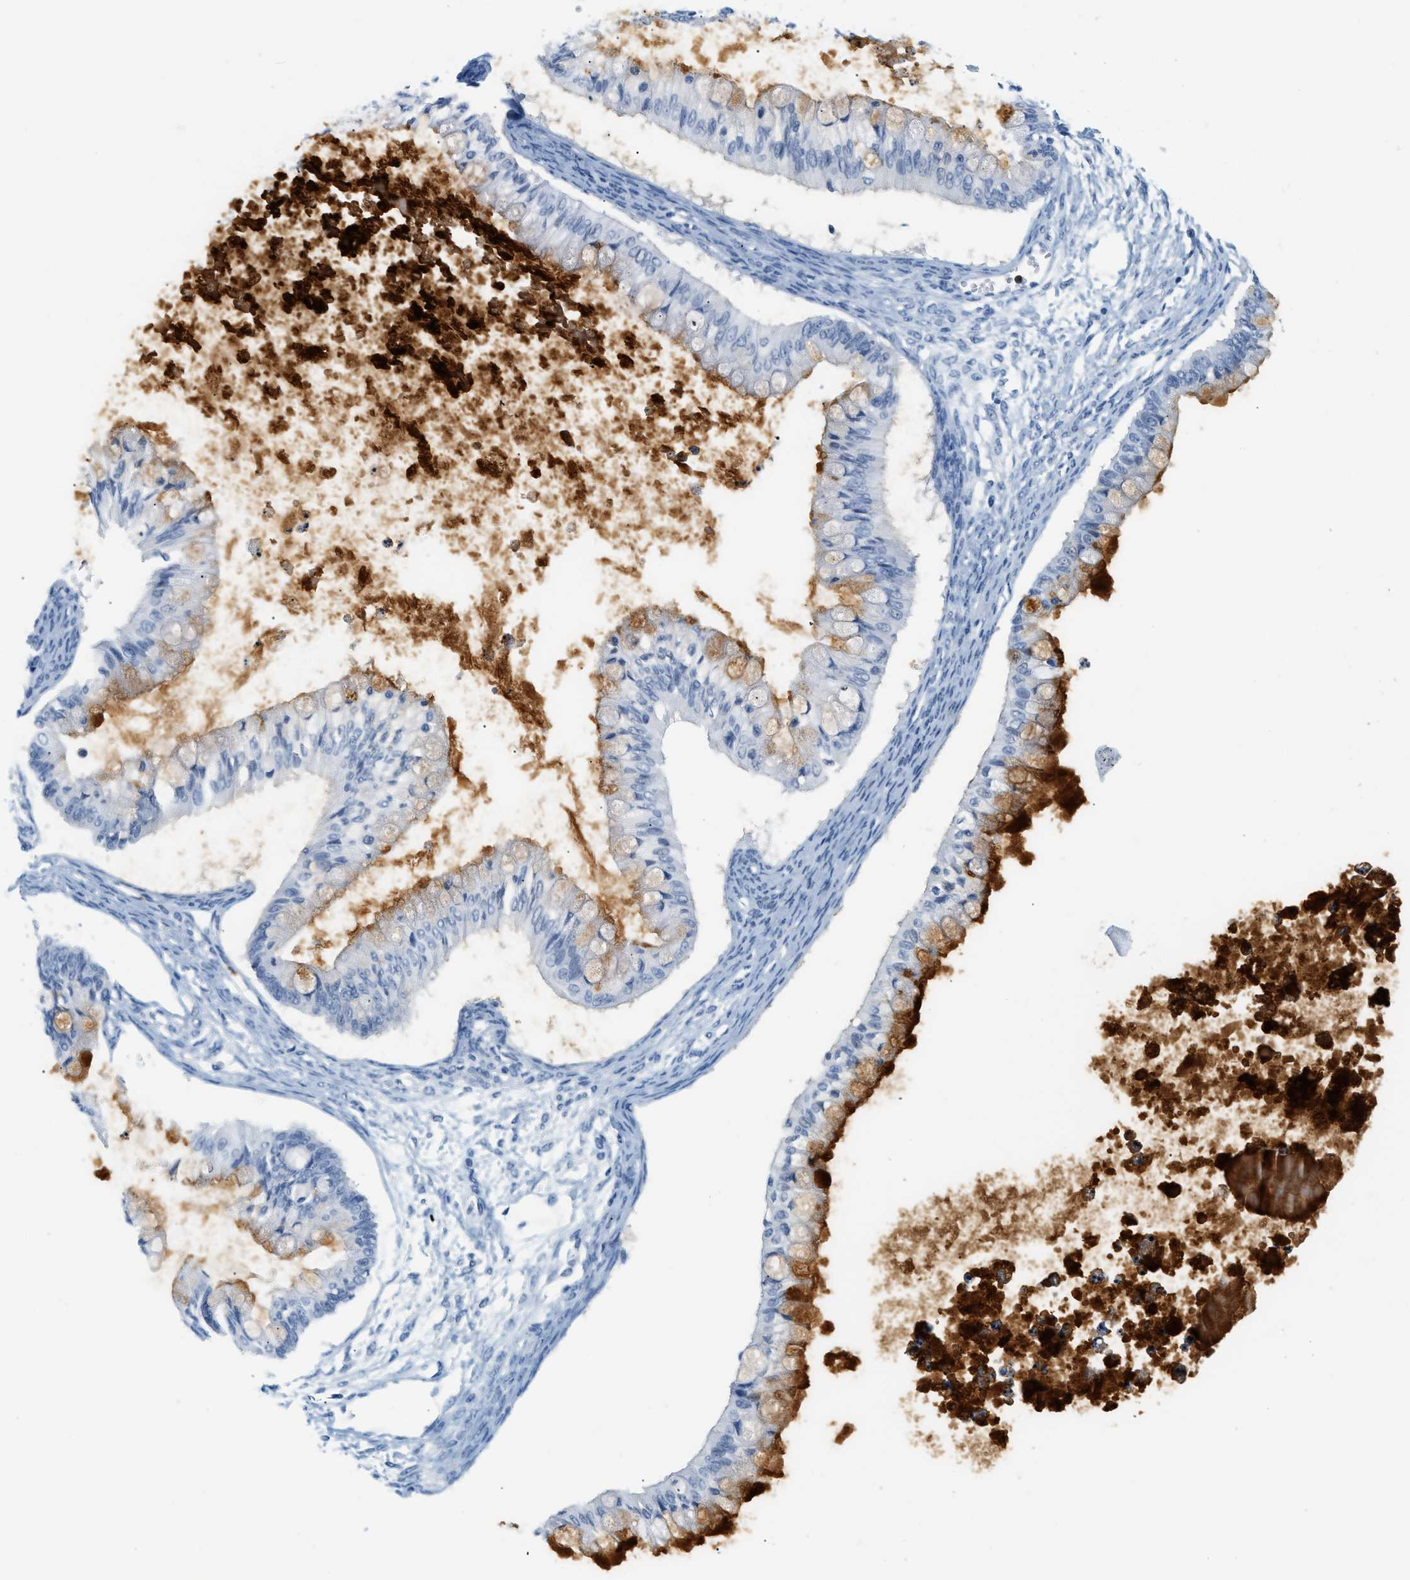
{"staining": {"intensity": "strong", "quantity": "<25%", "location": "cytoplasmic/membranous,nuclear"}, "tissue": "ovarian cancer", "cell_type": "Tumor cells", "image_type": "cancer", "snomed": [{"axis": "morphology", "description": "Cystadenocarcinoma, mucinous, NOS"}, {"axis": "topography", "description": "Ovary"}], "caption": "IHC (DAB) staining of human ovarian cancer (mucinous cystadenocarcinoma) displays strong cytoplasmic/membranous and nuclear protein staining in about <25% of tumor cells.", "gene": "LCN2", "patient": {"sex": "female", "age": 57}}